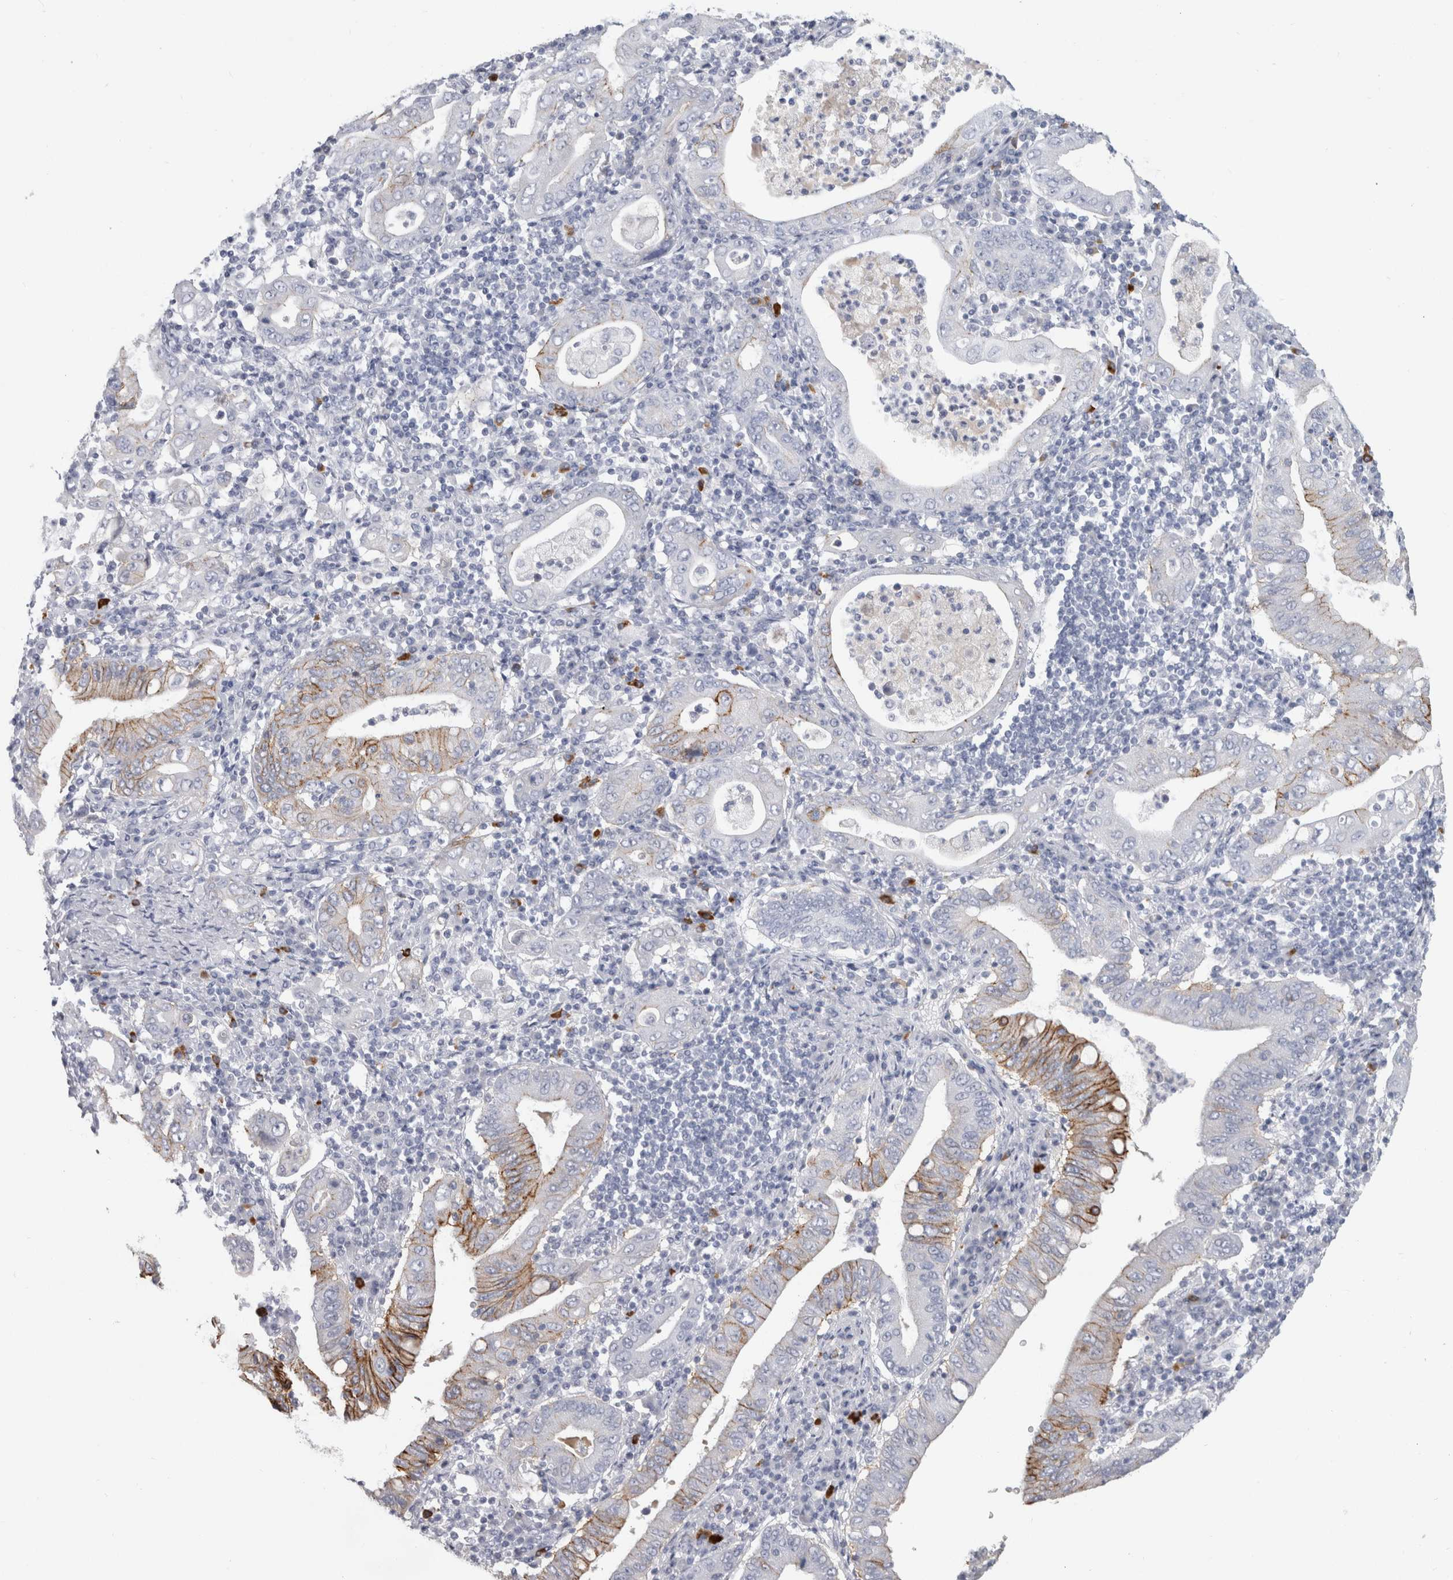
{"staining": {"intensity": "moderate", "quantity": "25%-75%", "location": "cytoplasmic/membranous"}, "tissue": "stomach cancer", "cell_type": "Tumor cells", "image_type": "cancer", "snomed": [{"axis": "morphology", "description": "Normal tissue, NOS"}, {"axis": "morphology", "description": "Adenocarcinoma, NOS"}, {"axis": "topography", "description": "Esophagus"}, {"axis": "topography", "description": "Stomach, upper"}, {"axis": "topography", "description": "Peripheral nerve tissue"}], "caption": "Tumor cells exhibit medium levels of moderate cytoplasmic/membranous expression in about 25%-75% of cells in human stomach cancer. (IHC, brightfield microscopy, high magnification).", "gene": "CDH17", "patient": {"sex": "male", "age": 62}}